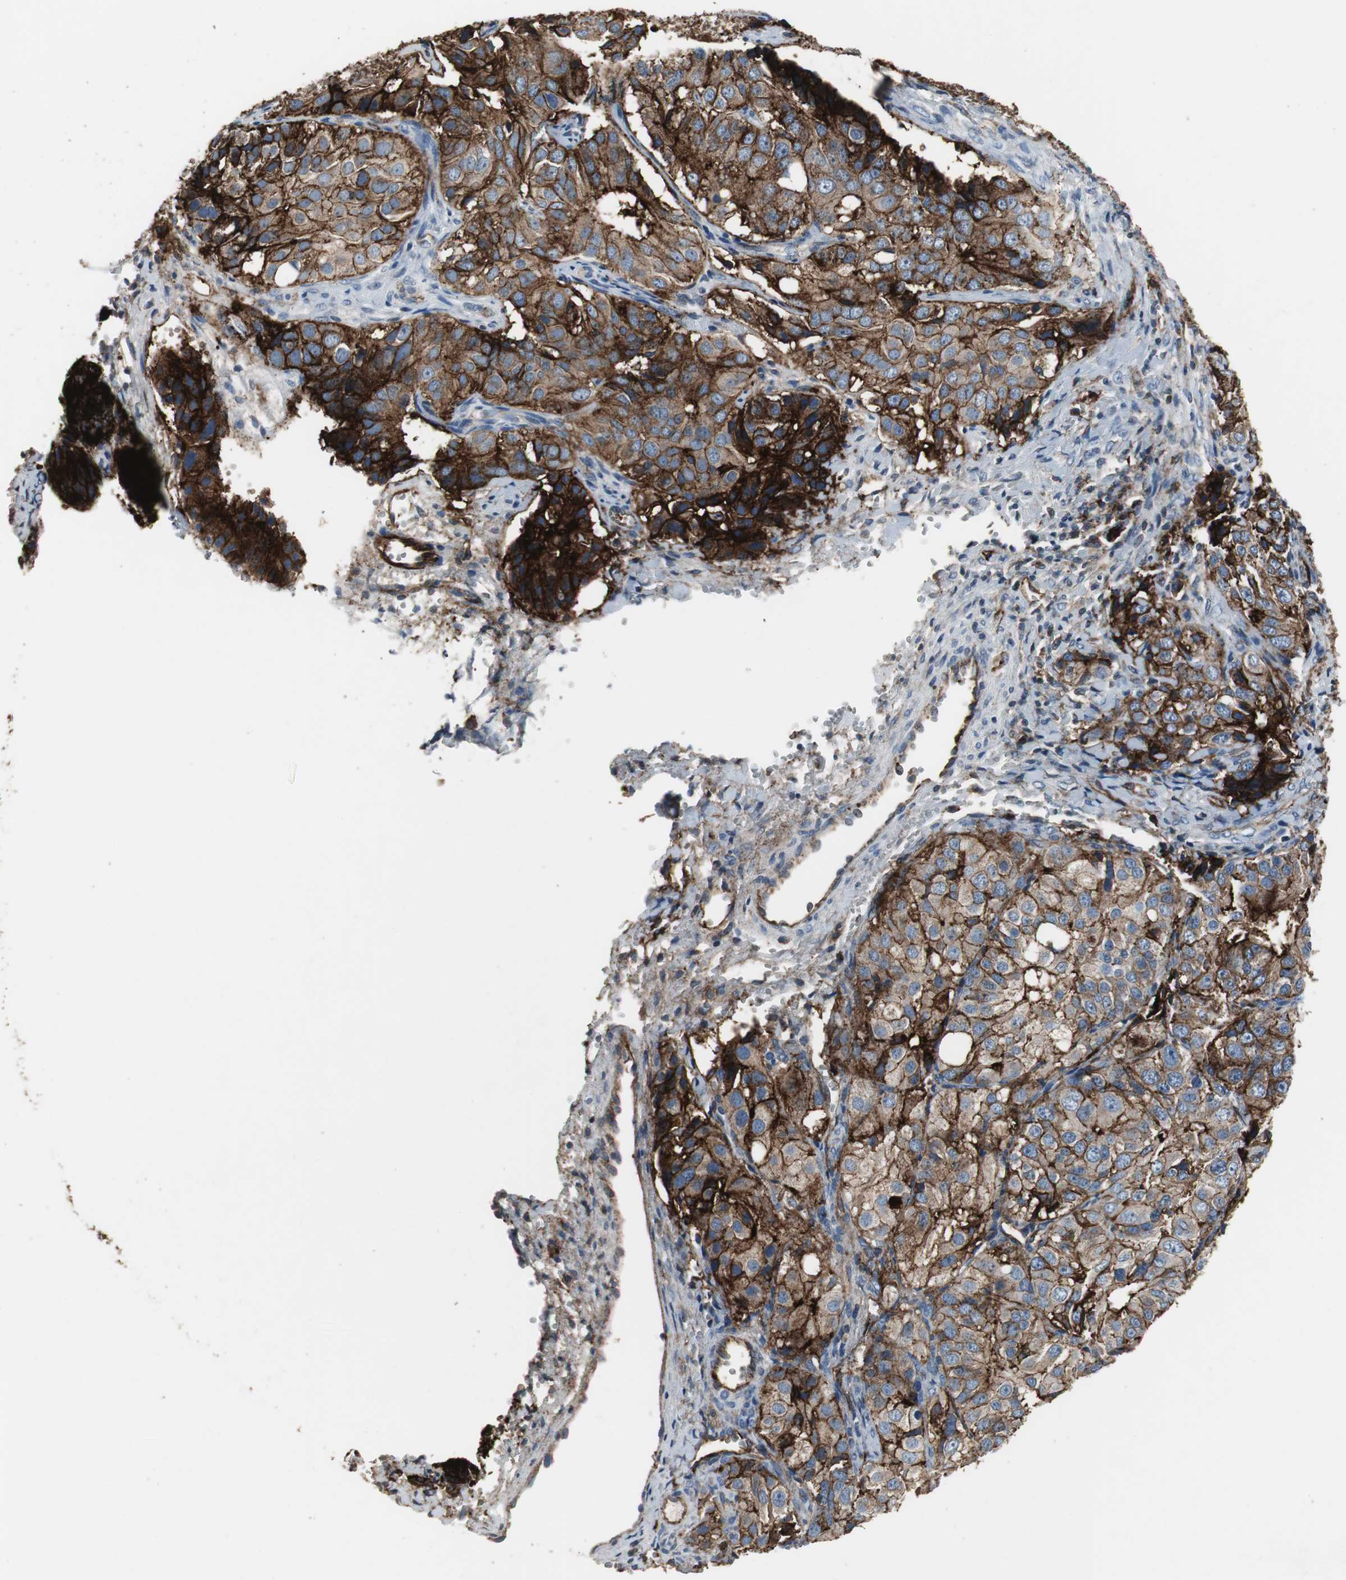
{"staining": {"intensity": "strong", "quantity": ">75%", "location": "cytoplasmic/membranous"}, "tissue": "ovarian cancer", "cell_type": "Tumor cells", "image_type": "cancer", "snomed": [{"axis": "morphology", "description": "Carcinoma, endometroid"}, {"axis": "topography", "description": "Ovary"}], "caption": "Immunohistochemistry image of neoplastic tissue: ovarian cancer (endometroid carcinoma) stained using immunohistochemistry demonstrates high levels of strong protein expression localized specifically in the cytoplasmic/membranous of tumor cells, appearing as a cytoplasmic/membranous brown color.", "gene": "F11R", "patient": {"sex": "female", "age": 51}}